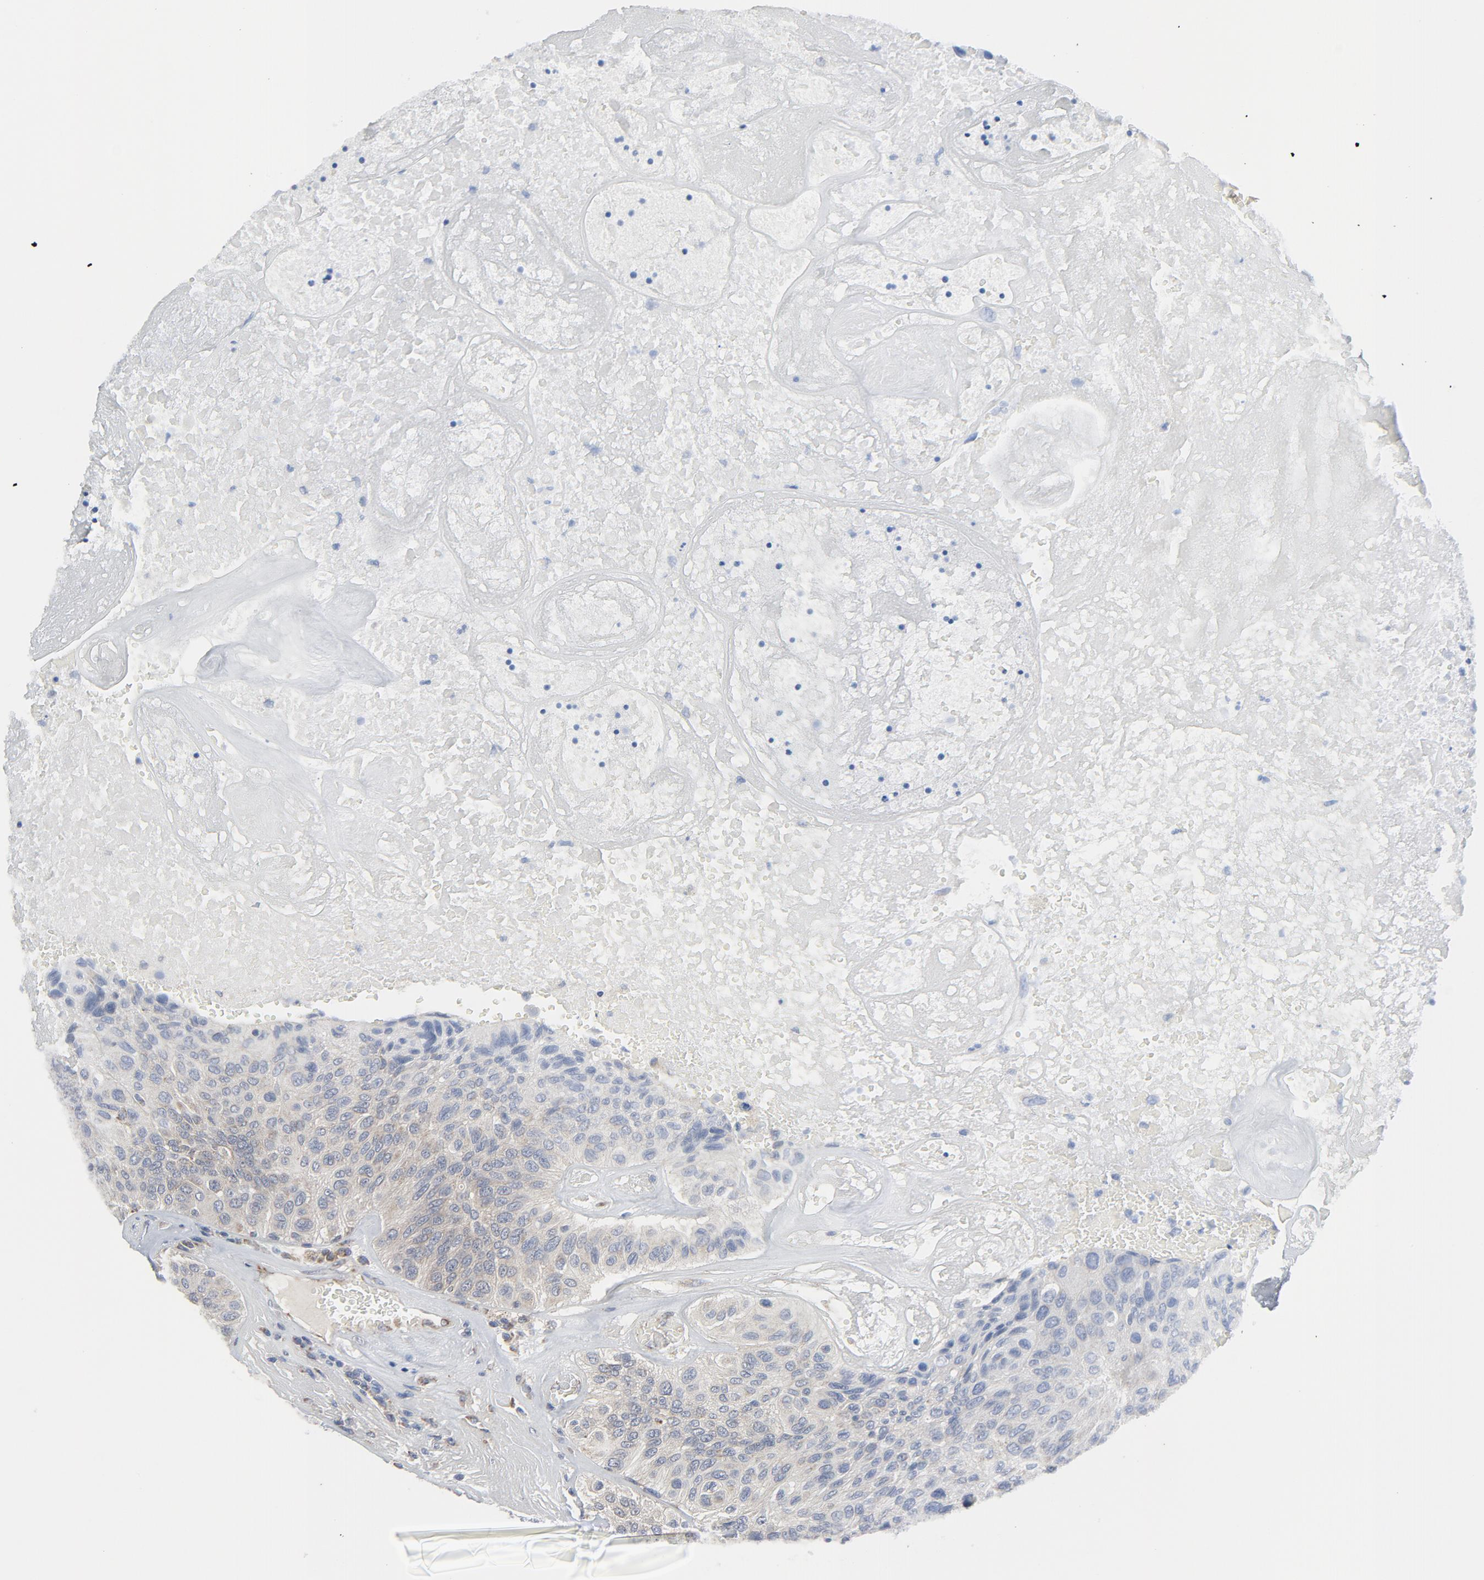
{"staining": {"intensity": "weak", "quantity": "25%-75%", "location": "cytoplasmic/membranous"}, "tissue": "urothelial cancer", "cell_type": "Tumor cells", "image_type": "cancer", "snomed": [{"axis": "morphology", "description": "Urothelial carcinoma, High grade"}, {"axis": "topography", "description": "Urinary bladder"}], "caption": "A micrograph of human urothelial cancer stained for a protein reveals weak cytoplasmic/membranous brown staining in tumor cells.", "gene": "C14orf119", "patient": {"sex": "male", "age": 66}}